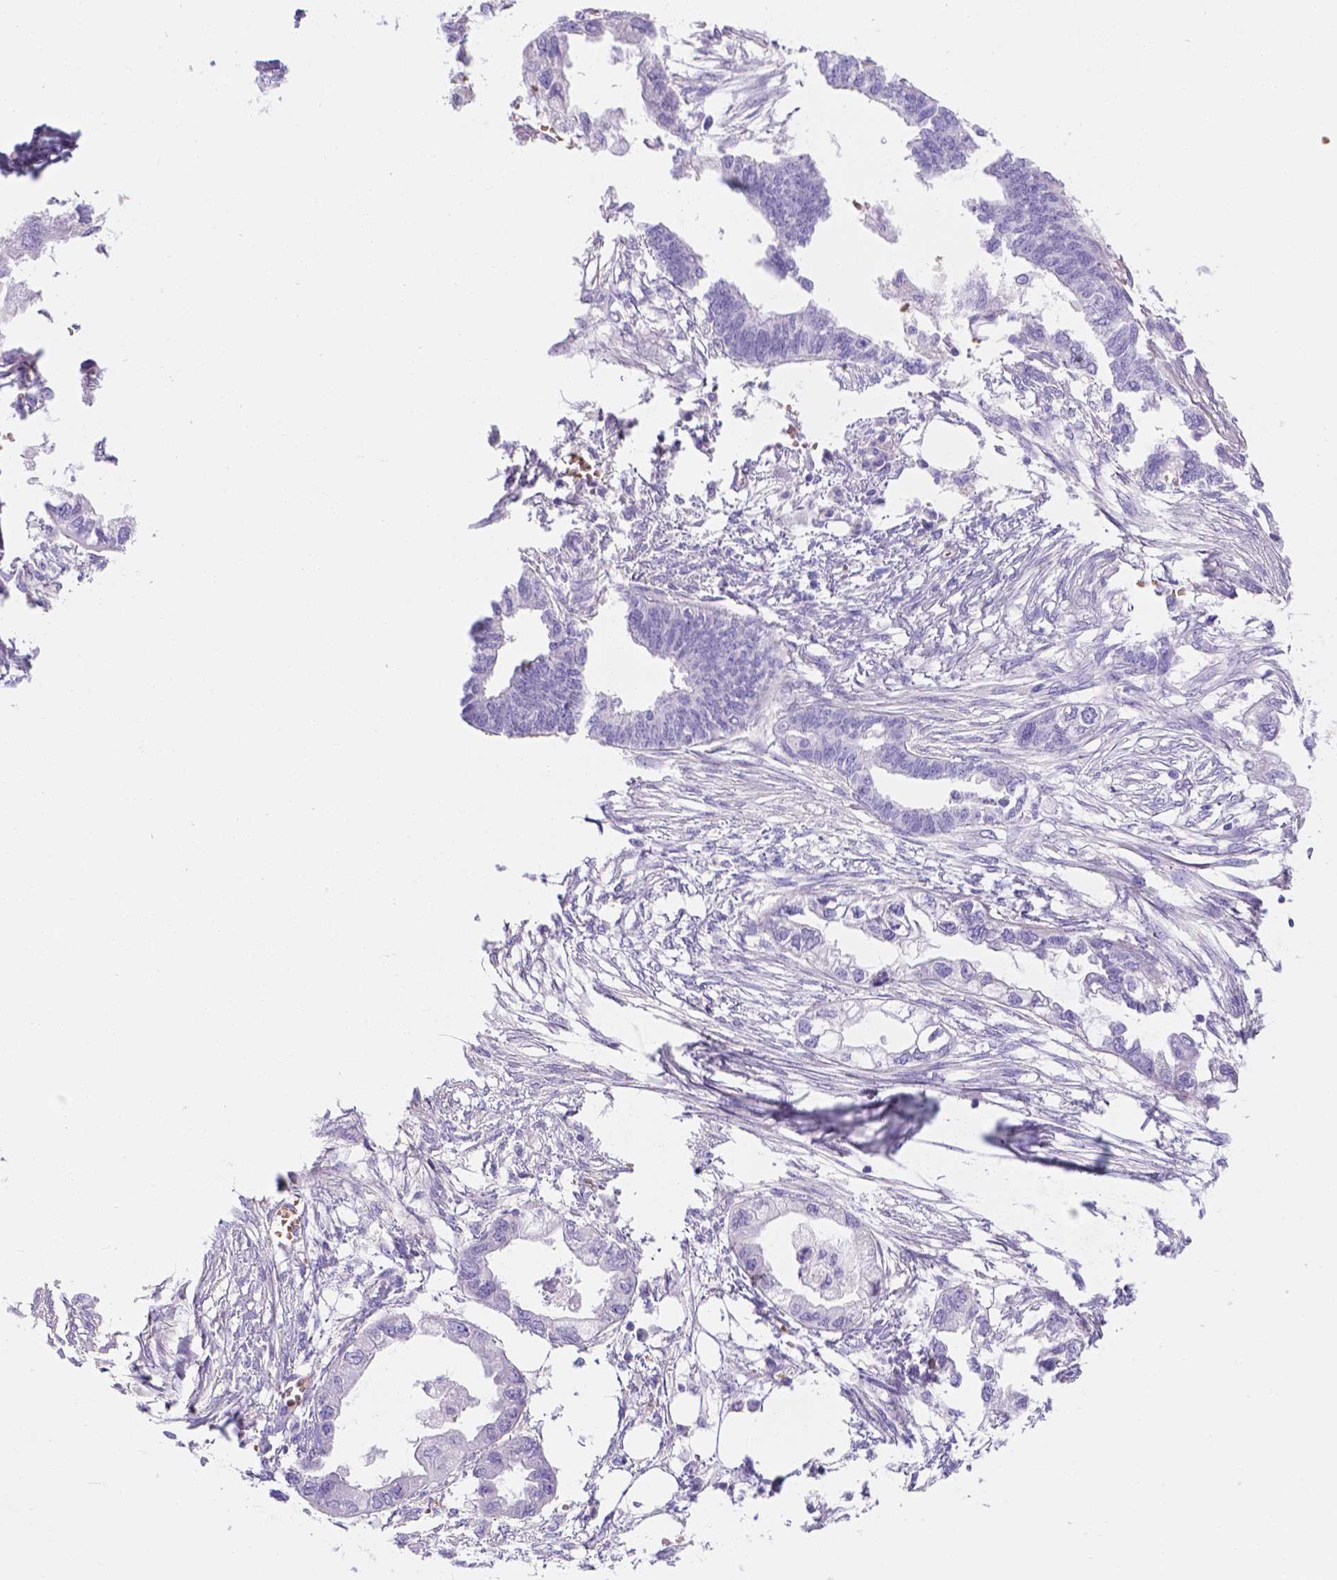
{"staining": {"intensity": "negative", "quantity": "none", "location": "none"}, "tissue": "endometrial cancer", "cell_type": "Tumor cells", "image_type": "cancer", "snomed": [{"axis": "morphology", "description": "Adenocarcinoma, NOS"}, {"axis": "morphology", "description": "Adenocarcinoma, metastatic, NOS"}, {"axis": "topography", "description": "Adipose tissue"}, {"axis": "topography", "description": "Endometrium"}], "caption": "Protein analysis of endometrial adenocarcinoma shows no significant staining in tumor cells.", "gene": "SLC40A1", "patient": {"sex": "female", "age": 67}}